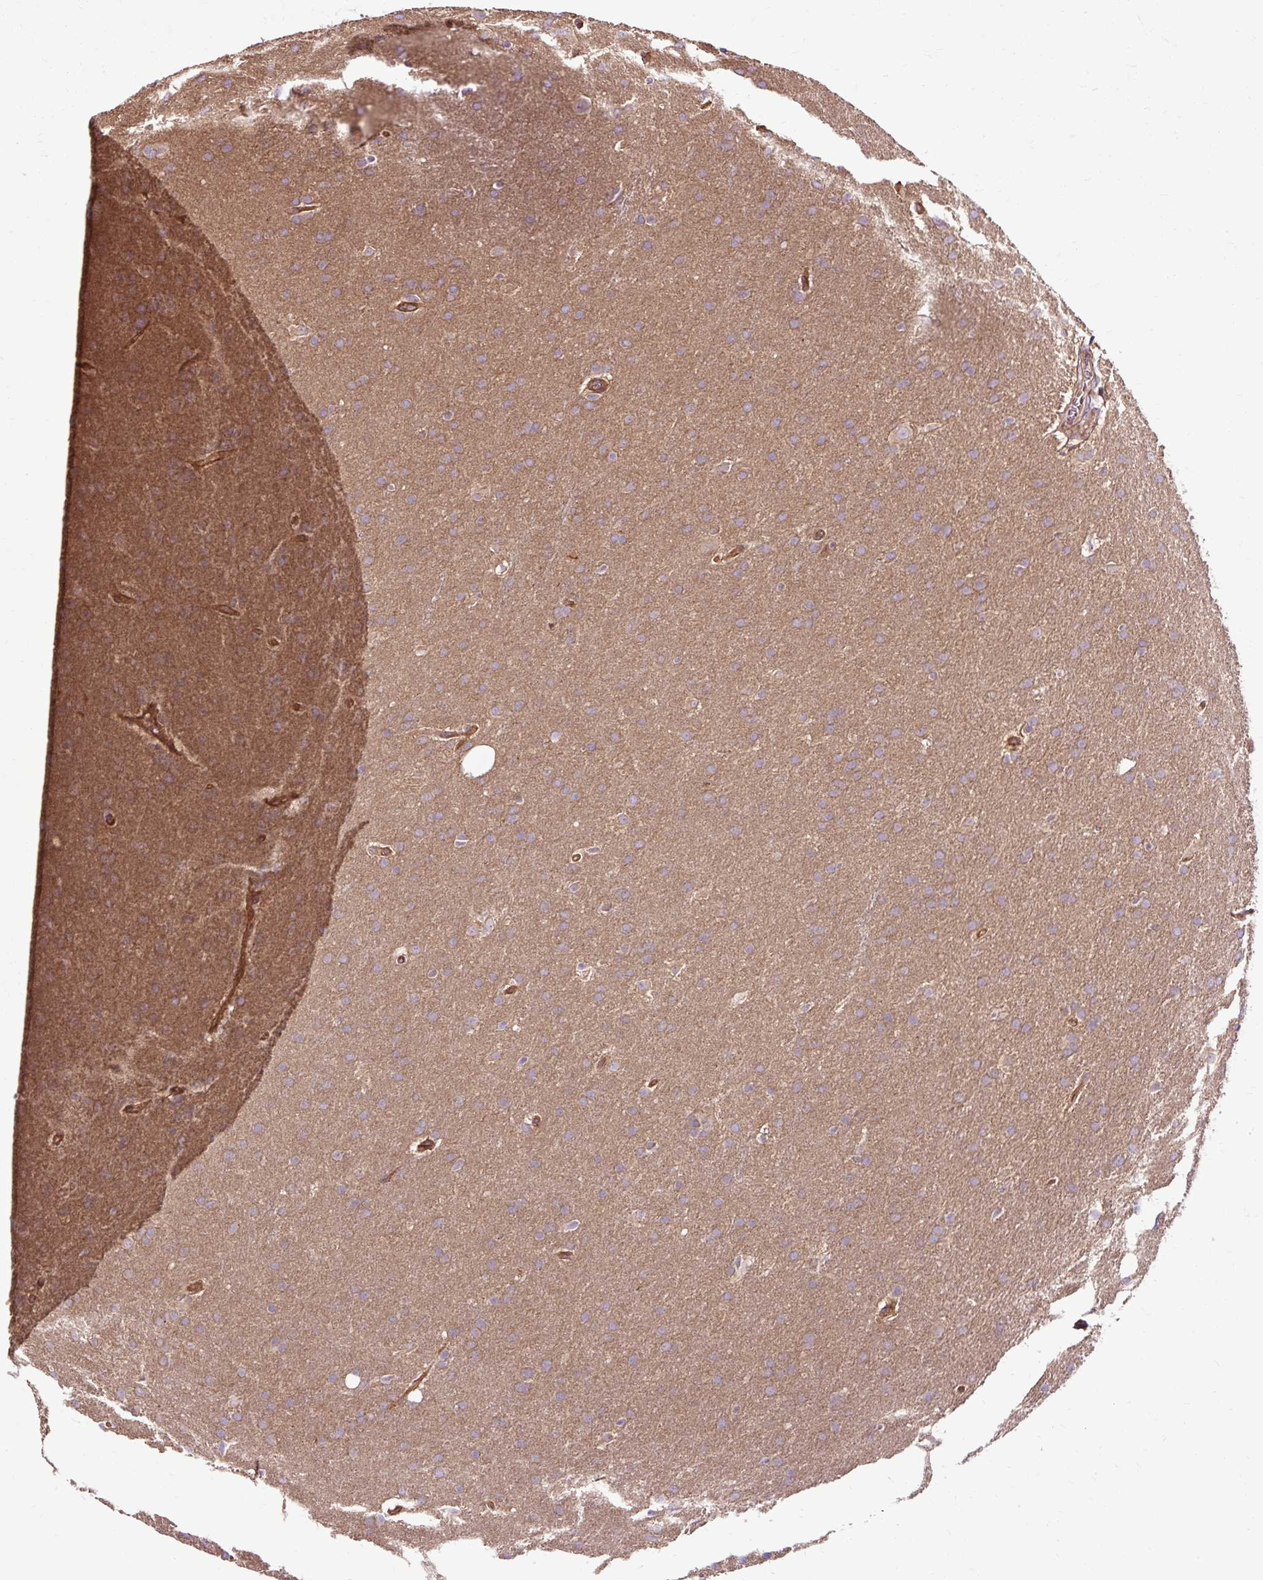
{"staining": {"intensity": "moderate", "quantity": ">75%", "location": "cytoplasmic/membranous"}, "tissue": "glioma", "cell_type": "Tumor cells", "image_type": "cancer", "snomed": [{"axis": "morphology", "description": "Glioma, malignant, Low grade"}, {"axis": "topography", "description": "Brain"}], "caption": "Brown immunohistochemical staining in low-grade glioma (malignant) exhibits moderate cytoplasmic/membranous expression in approximately >75% of tumor cells.", "gene": "CCDC93", "patient": {"sex": "female", "age": 32}}